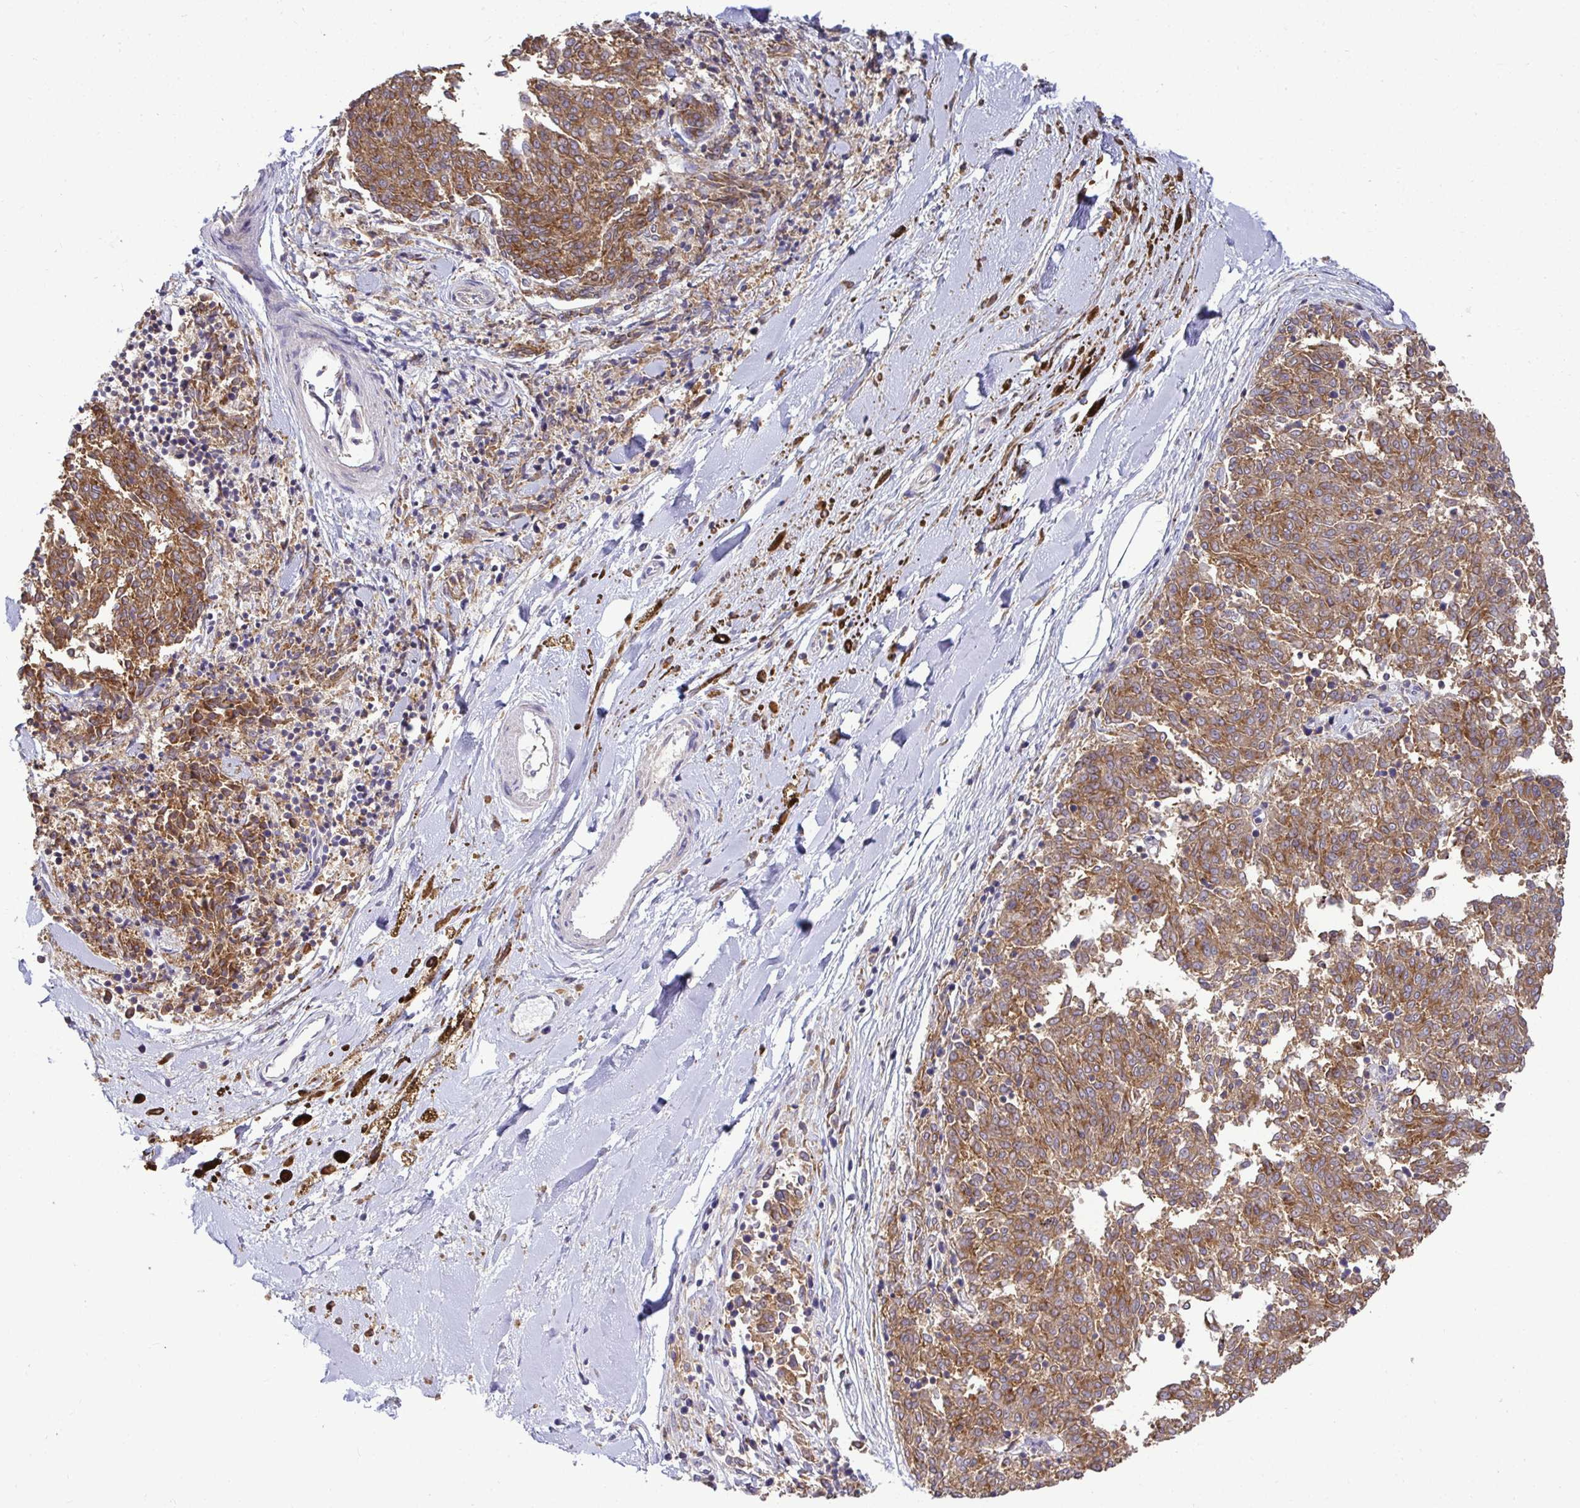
{"staining": {"intensity": "moderate", "quantity": ">75%", "location": "cytoplasmic/membranous"}, "tissue": "melanoma", "cell_type": "Tumor cells", "image_type": "cancer", "snomed": [{"axis": "morphology", "description": "Malignant melanoma, NOS"}, {"axis": "topography", "description": "Skin"}], "caption": "Human melanoma stained with a brown dye shows moderate cytoplasmic/membranous positive expression in about >75% of tumor cells.", "gene": "ATP6V1F", "patient": {"sex": "female", "age": 72}}